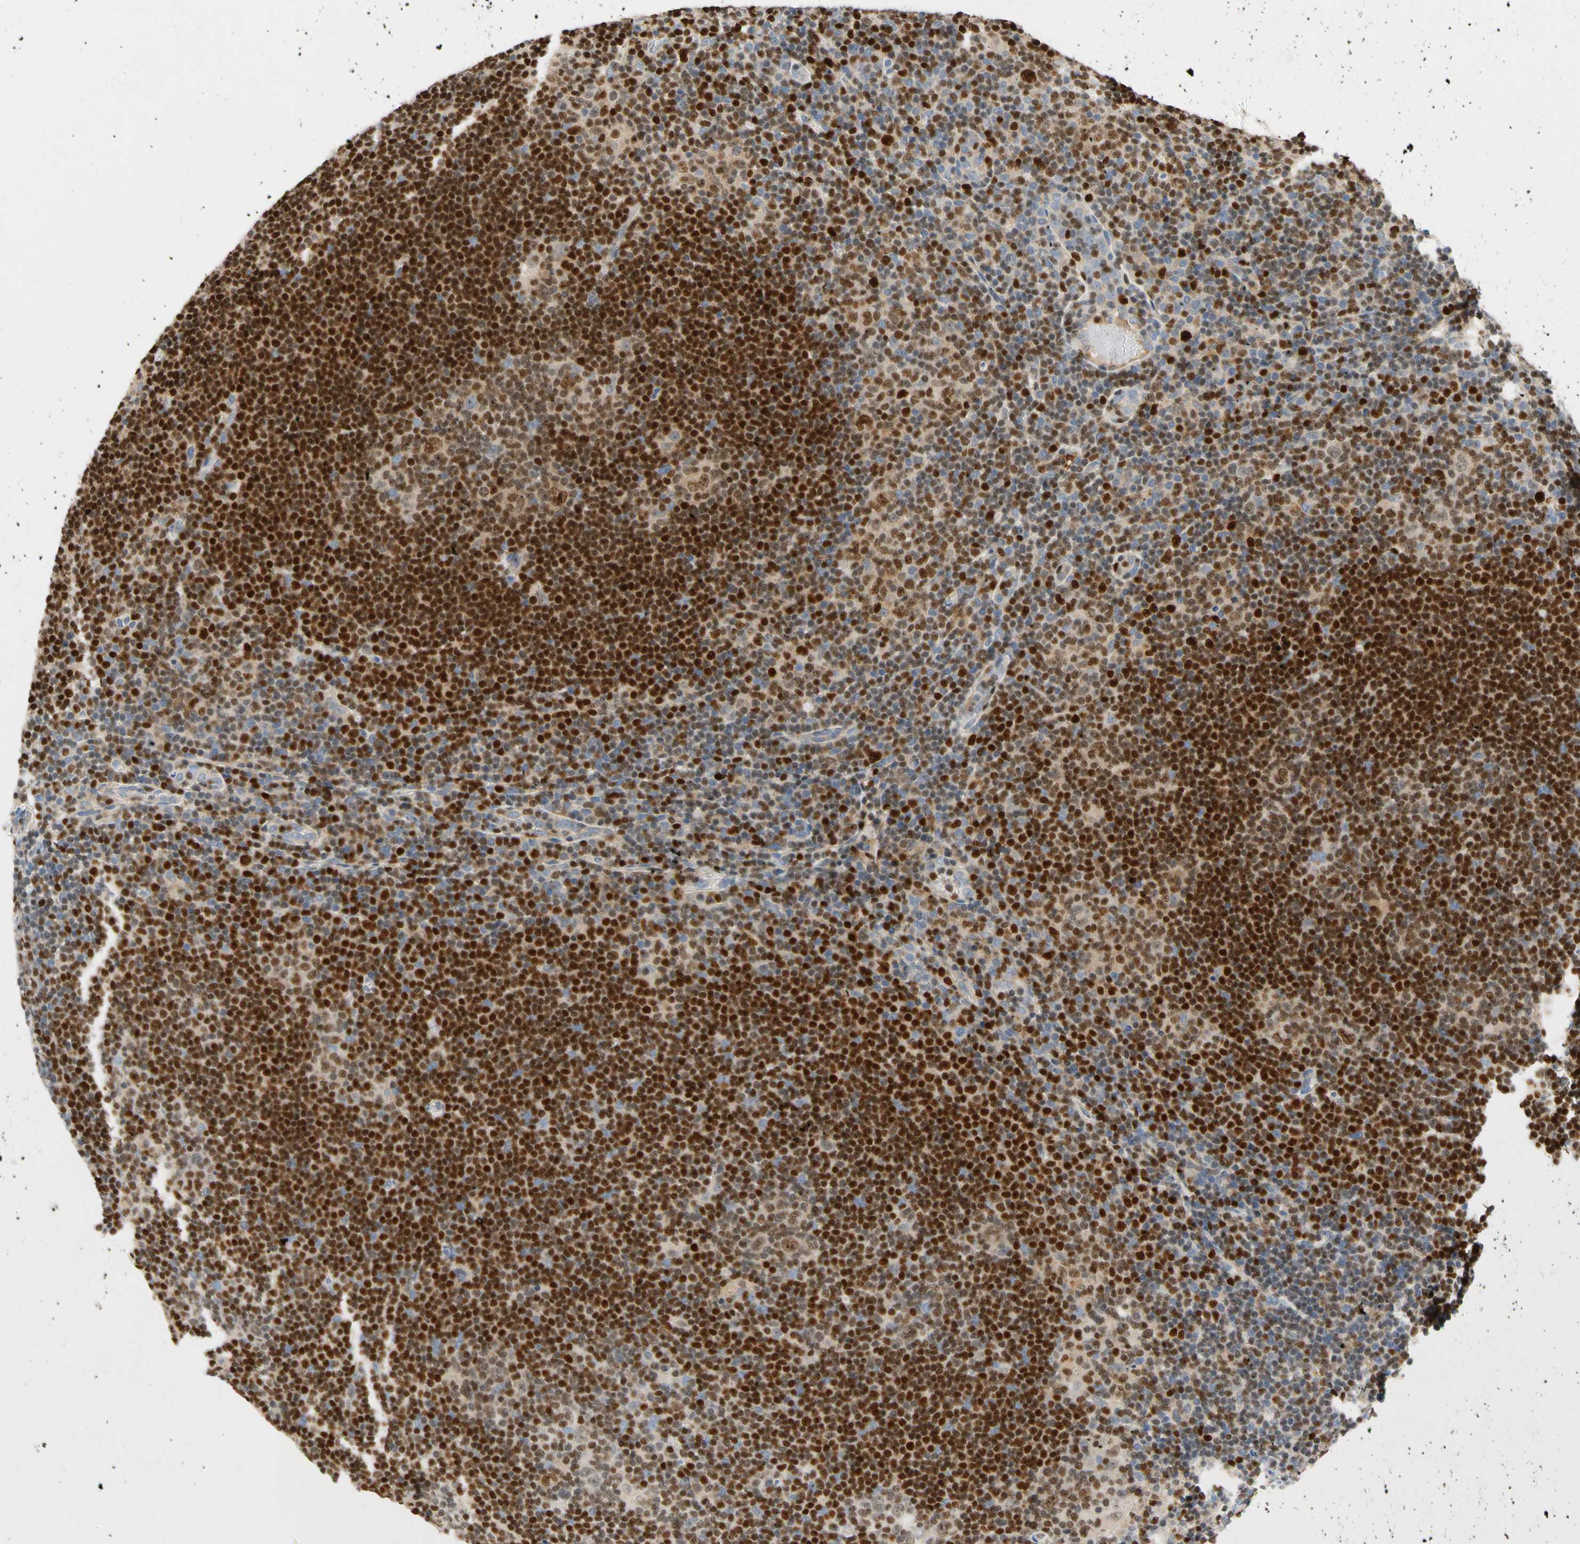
{"staining": {"intensity": "strong", "quantity": "25%-75%", "location": "nuclear"}, "tissue": "lymphoma", "cell_type": "Tumor cells", "image_type": "cancer", "snomed": [{"axis": "morphology", "description": "Hodgkin's disease, NOS"}, {"axis": "topography", "description": "Lymph node"}], "caption": "DAB (3,3'-diaminobenzidine) immunohistochemical staining of human Hodgkin's disease exhibits strong nuclear protein staining in approximately 25%-75% of tumor cells. (brown staining indicates protein expression, while blue staining denotes nuclei).", "gene": "SP140", "patient": {"sex": "female", "age": 57}}